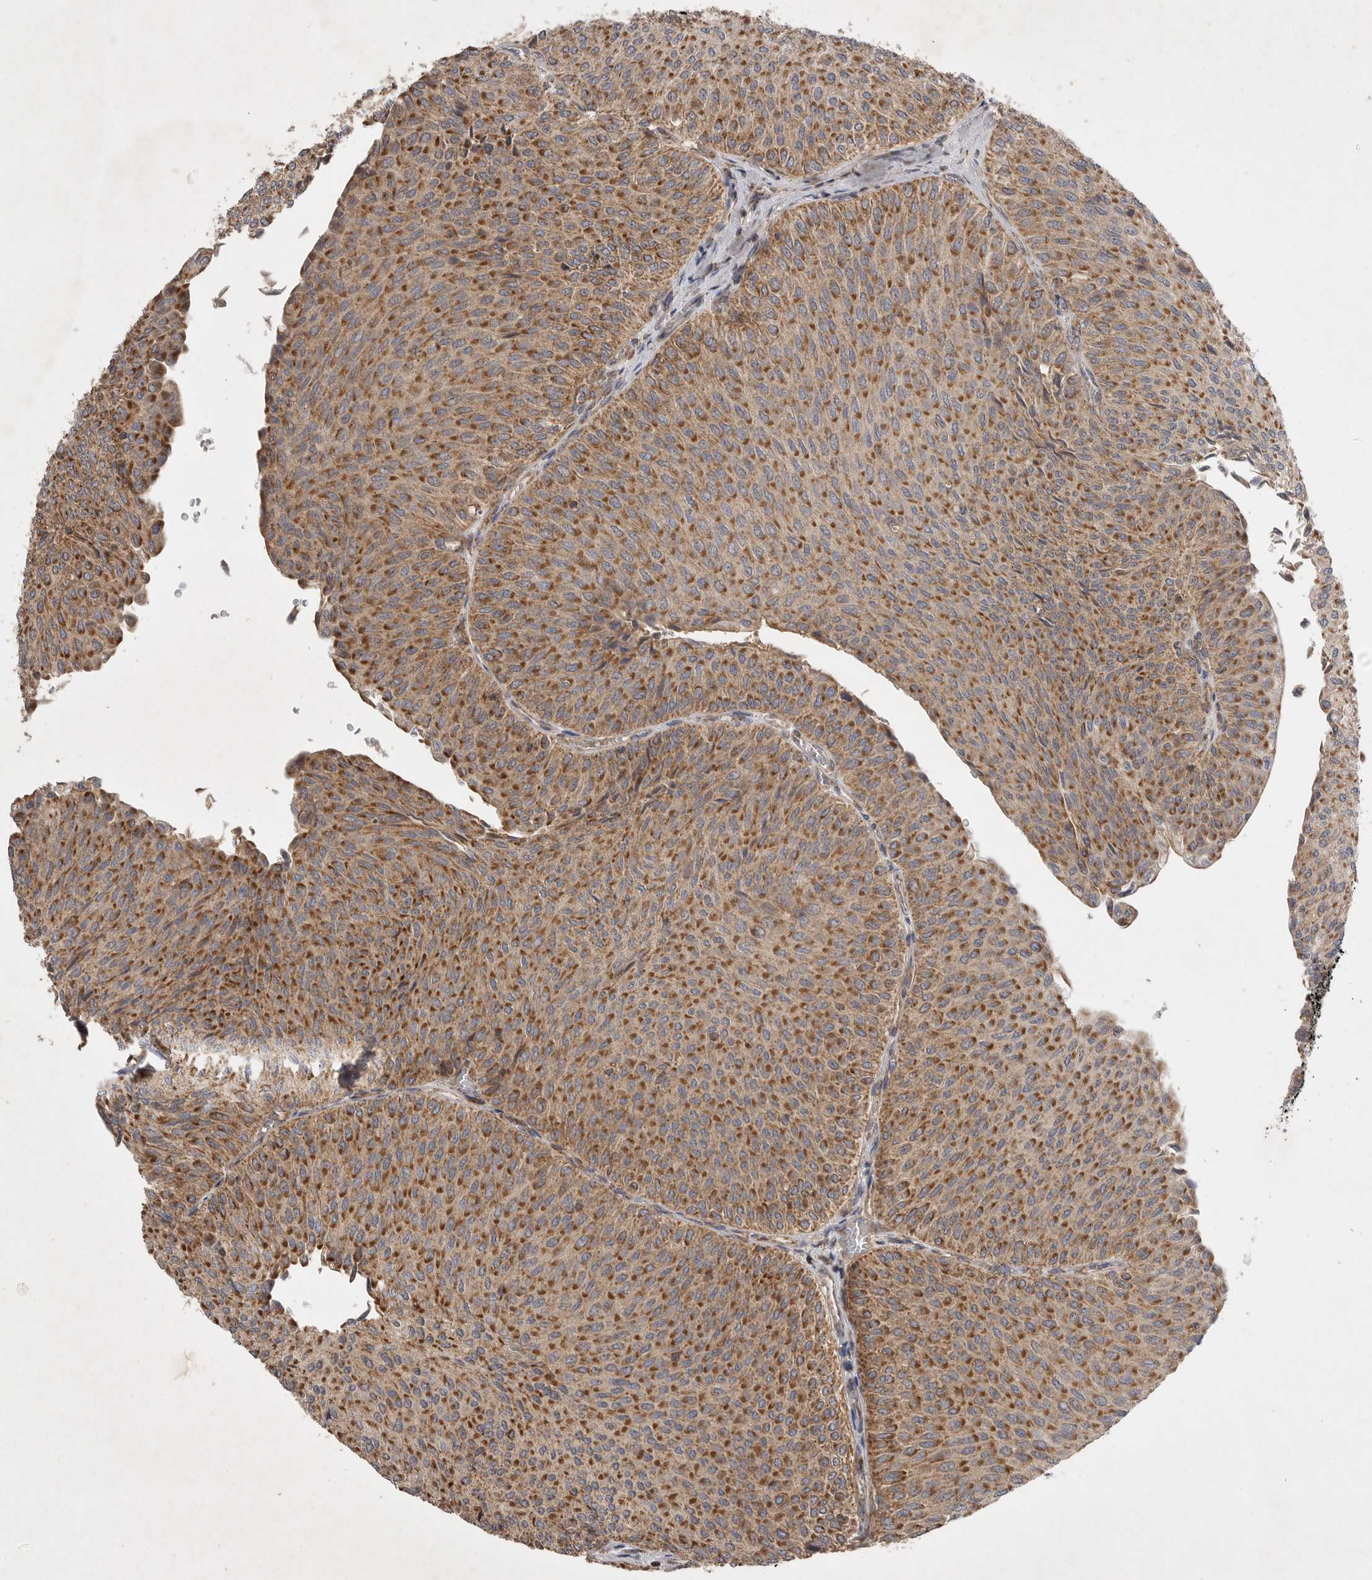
{"staining": {"intensity": "strong", "quantity": ">75%", "location": "cytoplasmic/membranous"}, "tissue": "urothelial cancer", "cell_type": "Tumor cells", "image_type": "cancer", "snomed": [{"axis": "morphology", "description": "Urothelial carcinoma, Low grade"}, {"axis": "topography", "description": "Urinary bladder"}], "caption": "Brown immunohistochemical staining in human urothelial carcinoma (low-grade) shows strong cytoplasmic/membranous expression in about >75% of tumor cells.", "gene": "KIF21B", "patient": {"sex": "male", "age": 78}}